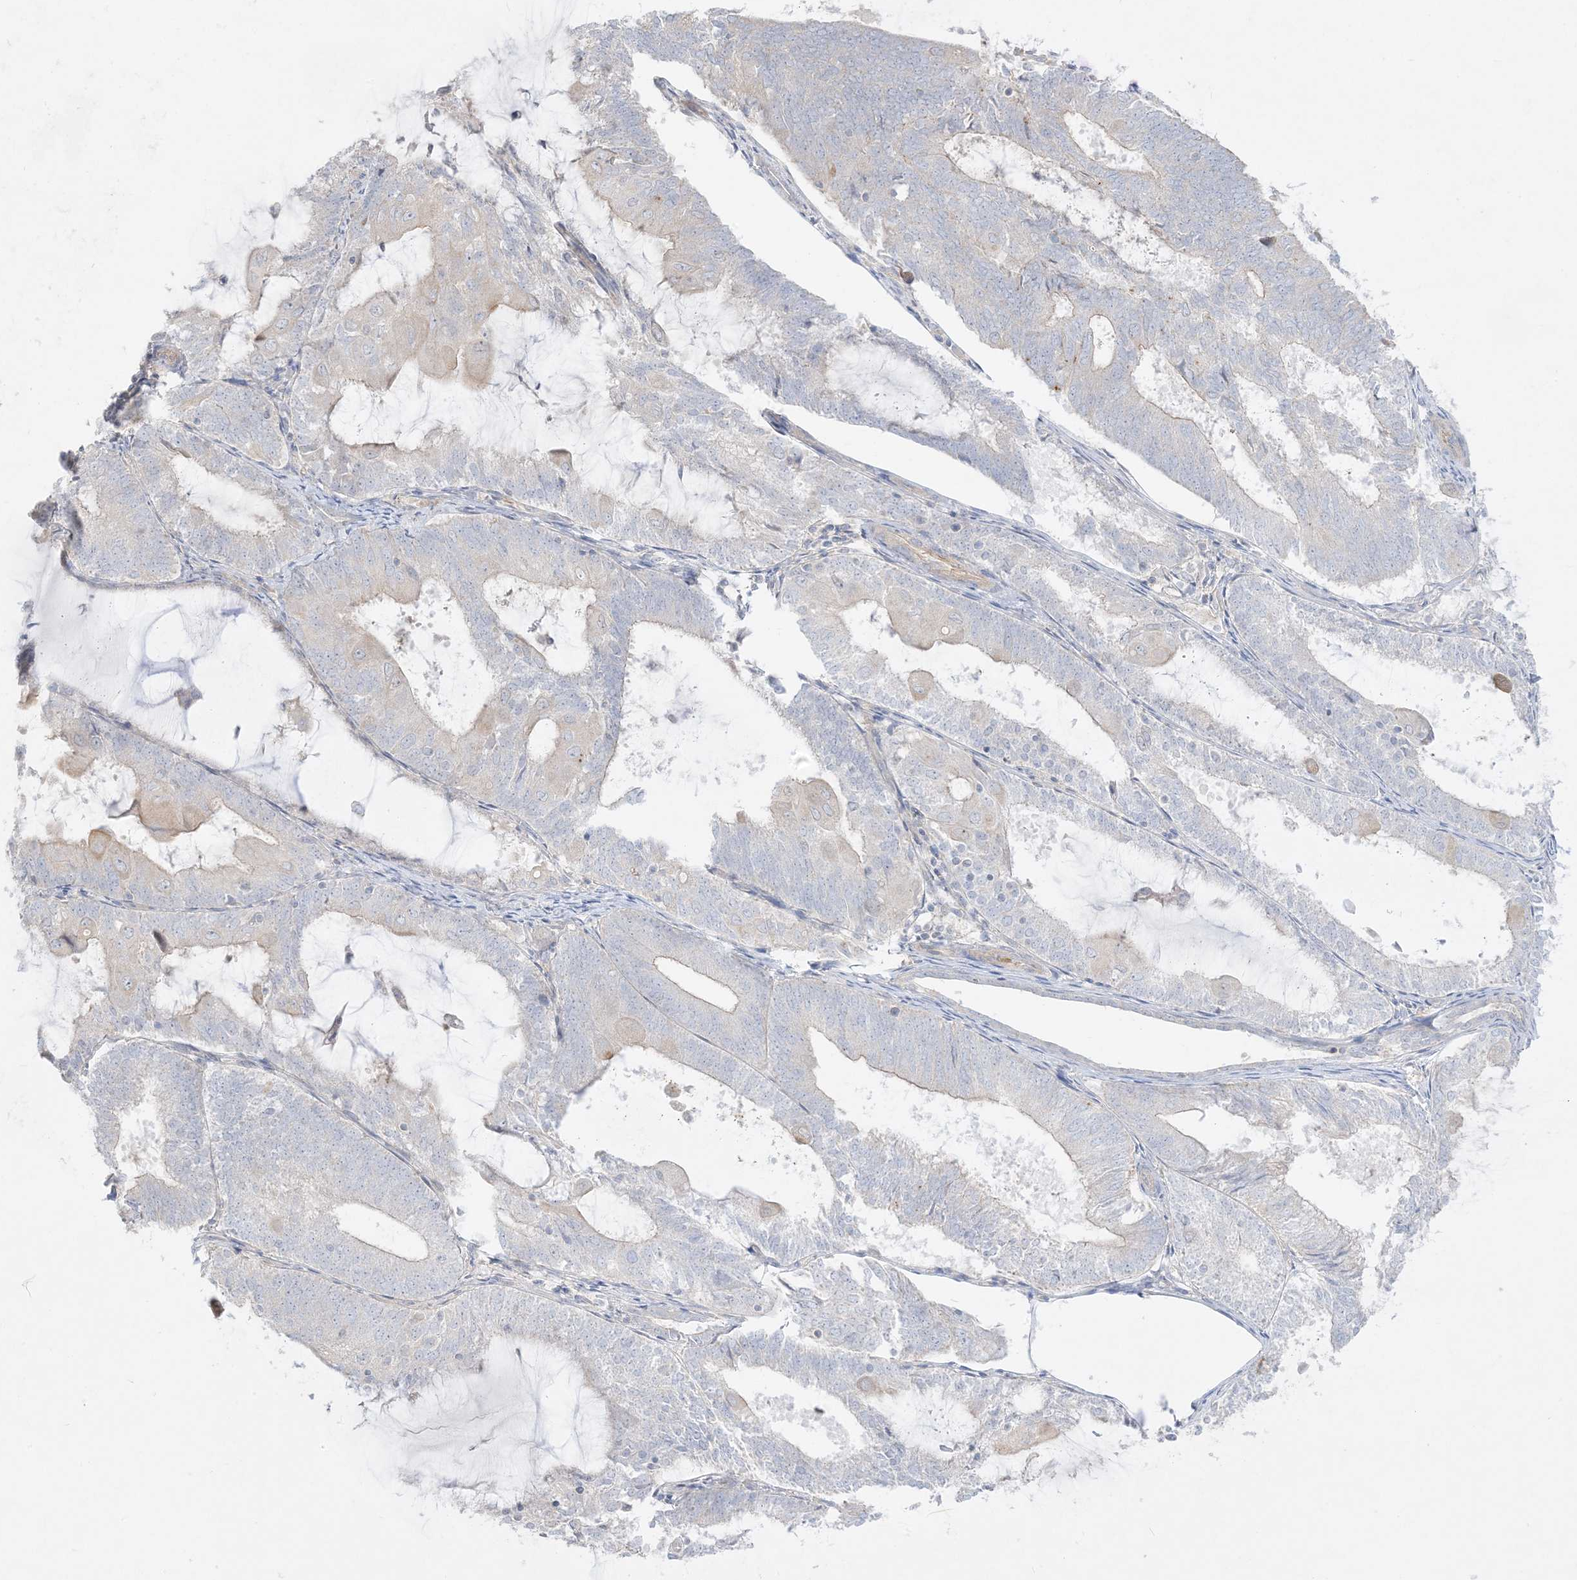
{"staining": {"intensity": "negative", "quantity": "none", "location": "none"}, "tissue": "endometrial cancer", "cell_type": "Tumor cells", "image_type": "cancer", "snomed": [{"axis": "morphology", "description": "Adenocarcinoma, NOS"}, {"axis": "topography", "description": "Endometrium"}], "caption": "Adenocarcinoma (endometrial) was stained to show a protein in brown. There is no significant expression in tumor cells. The staining is performed using DAB brown chromogen with nuclei counter-stained in using hematoxylin.", "gene": "ARHGEF9", "patient": {"sex": "female", "age": 81}}